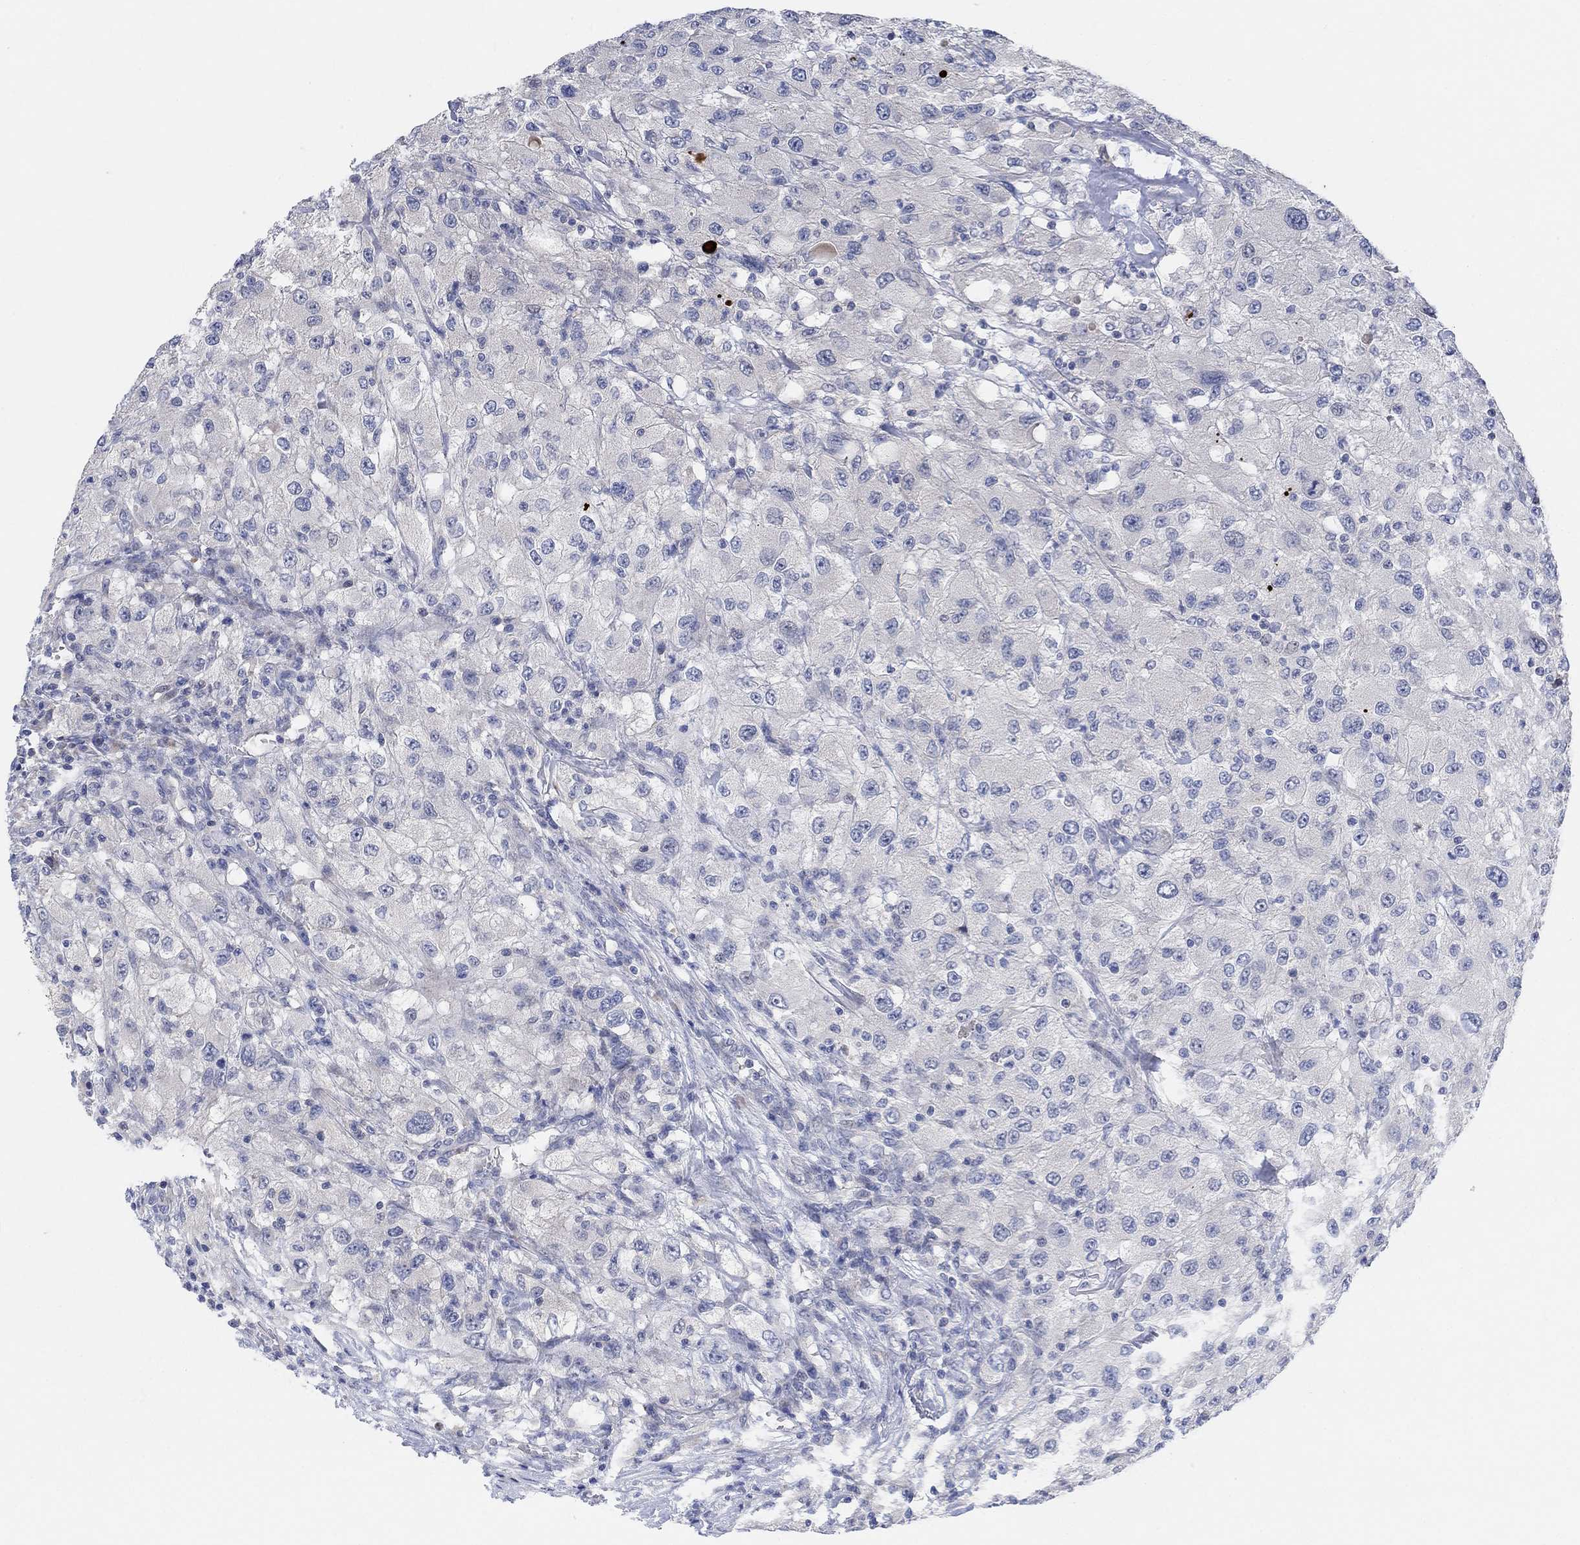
{"staining": {"intensity": "negative", "quantity": "none", "location": "none"}, "tissue": "renal cancer", "cell_type": "Tumor cells", "image_type": "cancer", "snomed": [{"axis": "morphology", "description": "Adenocarcinoma, NOS"}, {"axis": "topography", "description": "Kidney"}], "caption": "Human renal cancer (adenocarcinoma) stained for a protein using immunohistochemistry reveals no staining in tumor cells.", "gene": "CNTF", "patient": {"sex": "female", "age": 67}}